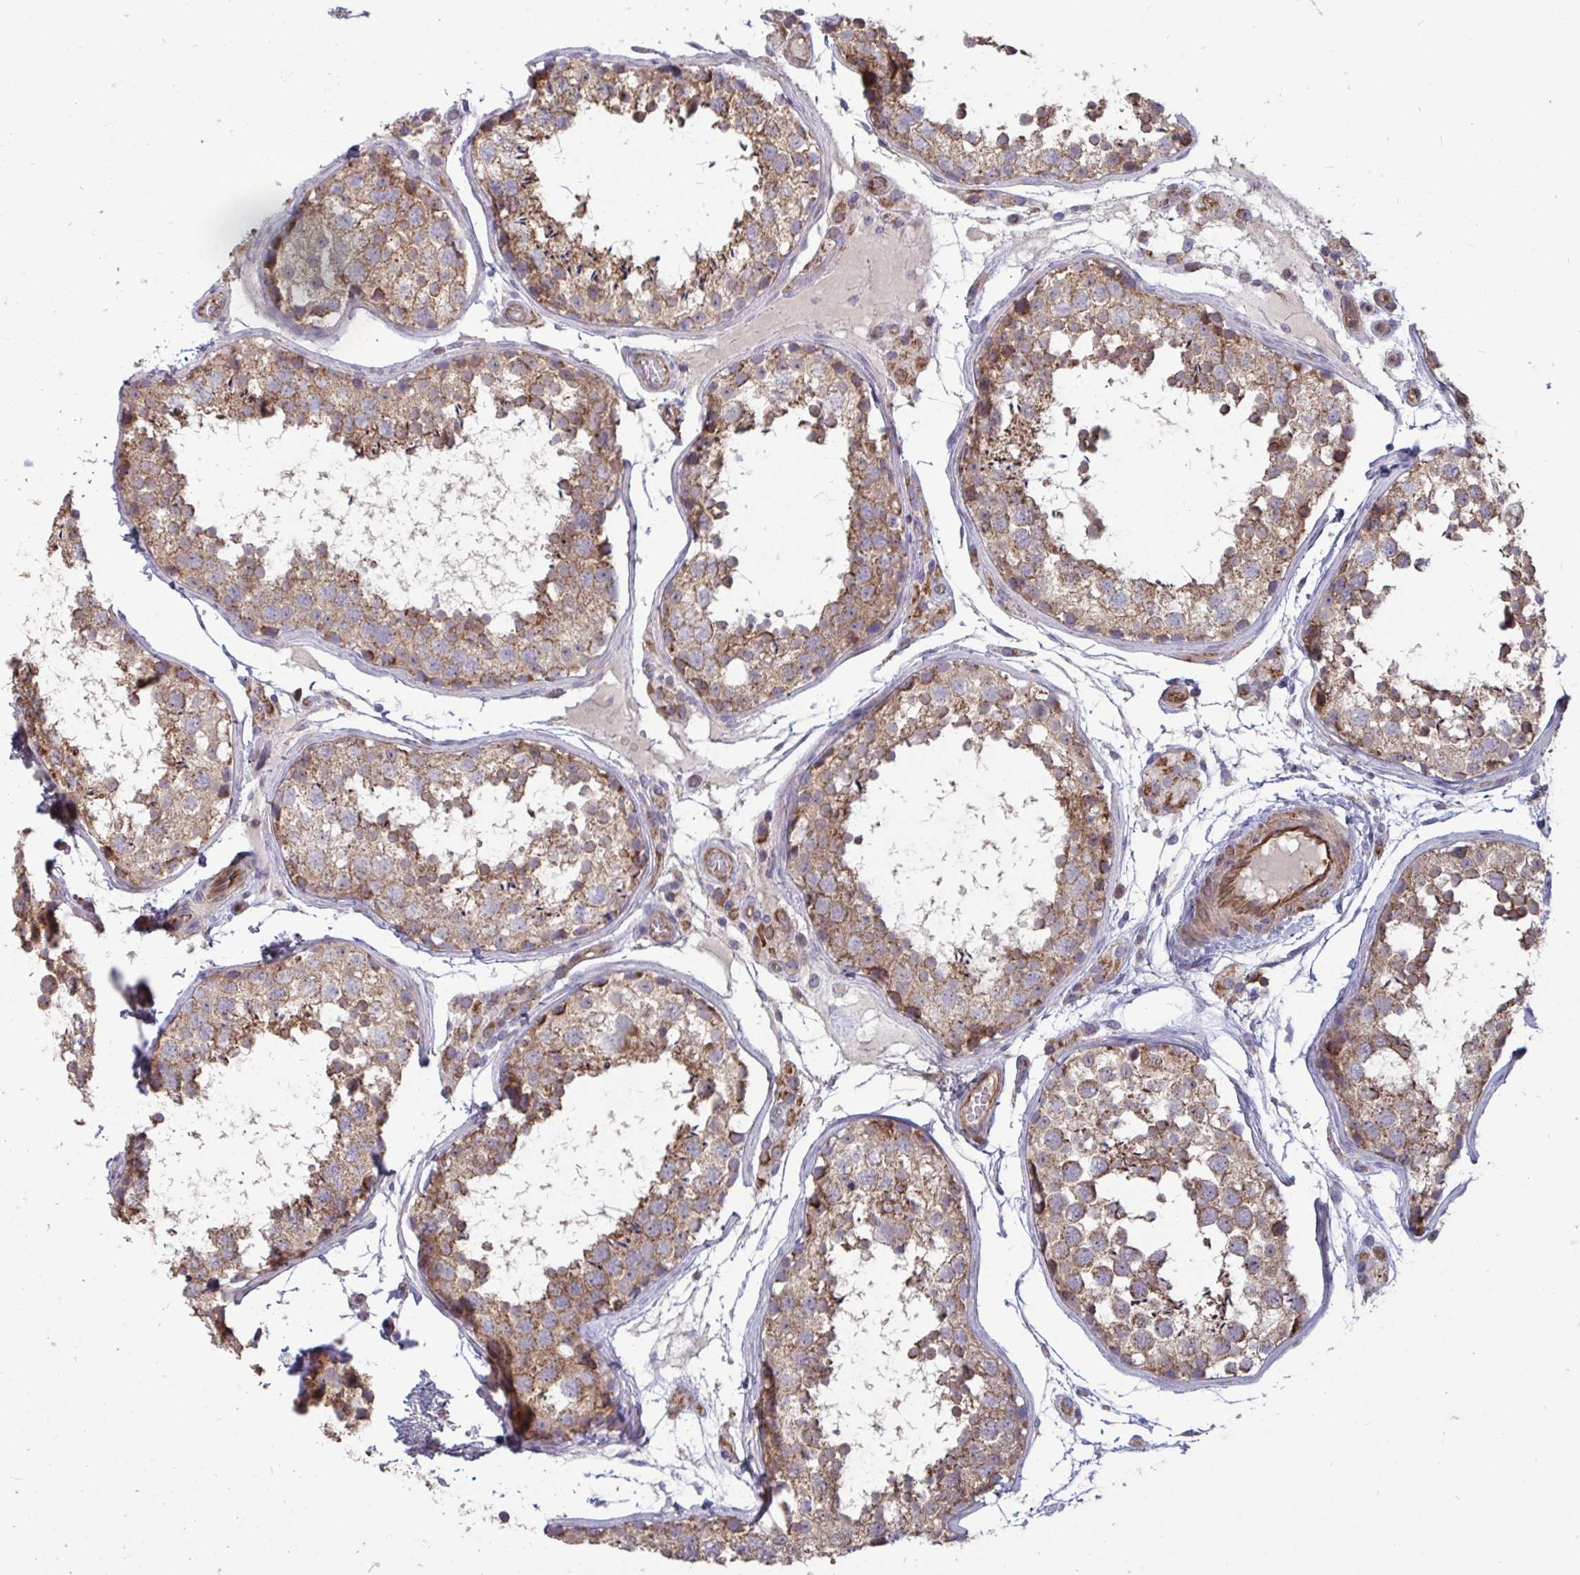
{"staining": {"intensity": "moderate", "quantity": ">75%", "location": "cytoplasmic/membranous"}, "tissue": "testis", "cell_type": "Cells in seminiferous ducts", "image_type": "normal", "snomed": [{"axis": "morphology", "description": "Normal tissue, NOS"}, {"axis": "topography", "description": "Testis"}], "caption": "A brown stain shows moderate cytoplasmic/membranous expression of a protein in cells in seminiferous ducts of normal testis. The staining was performed using DAB, with brown indicating positive protein expression. Nuclei are stained blue with hematoxylin.", "gene": "ISCU", "patient": {"sex": "male", "age": 29}}